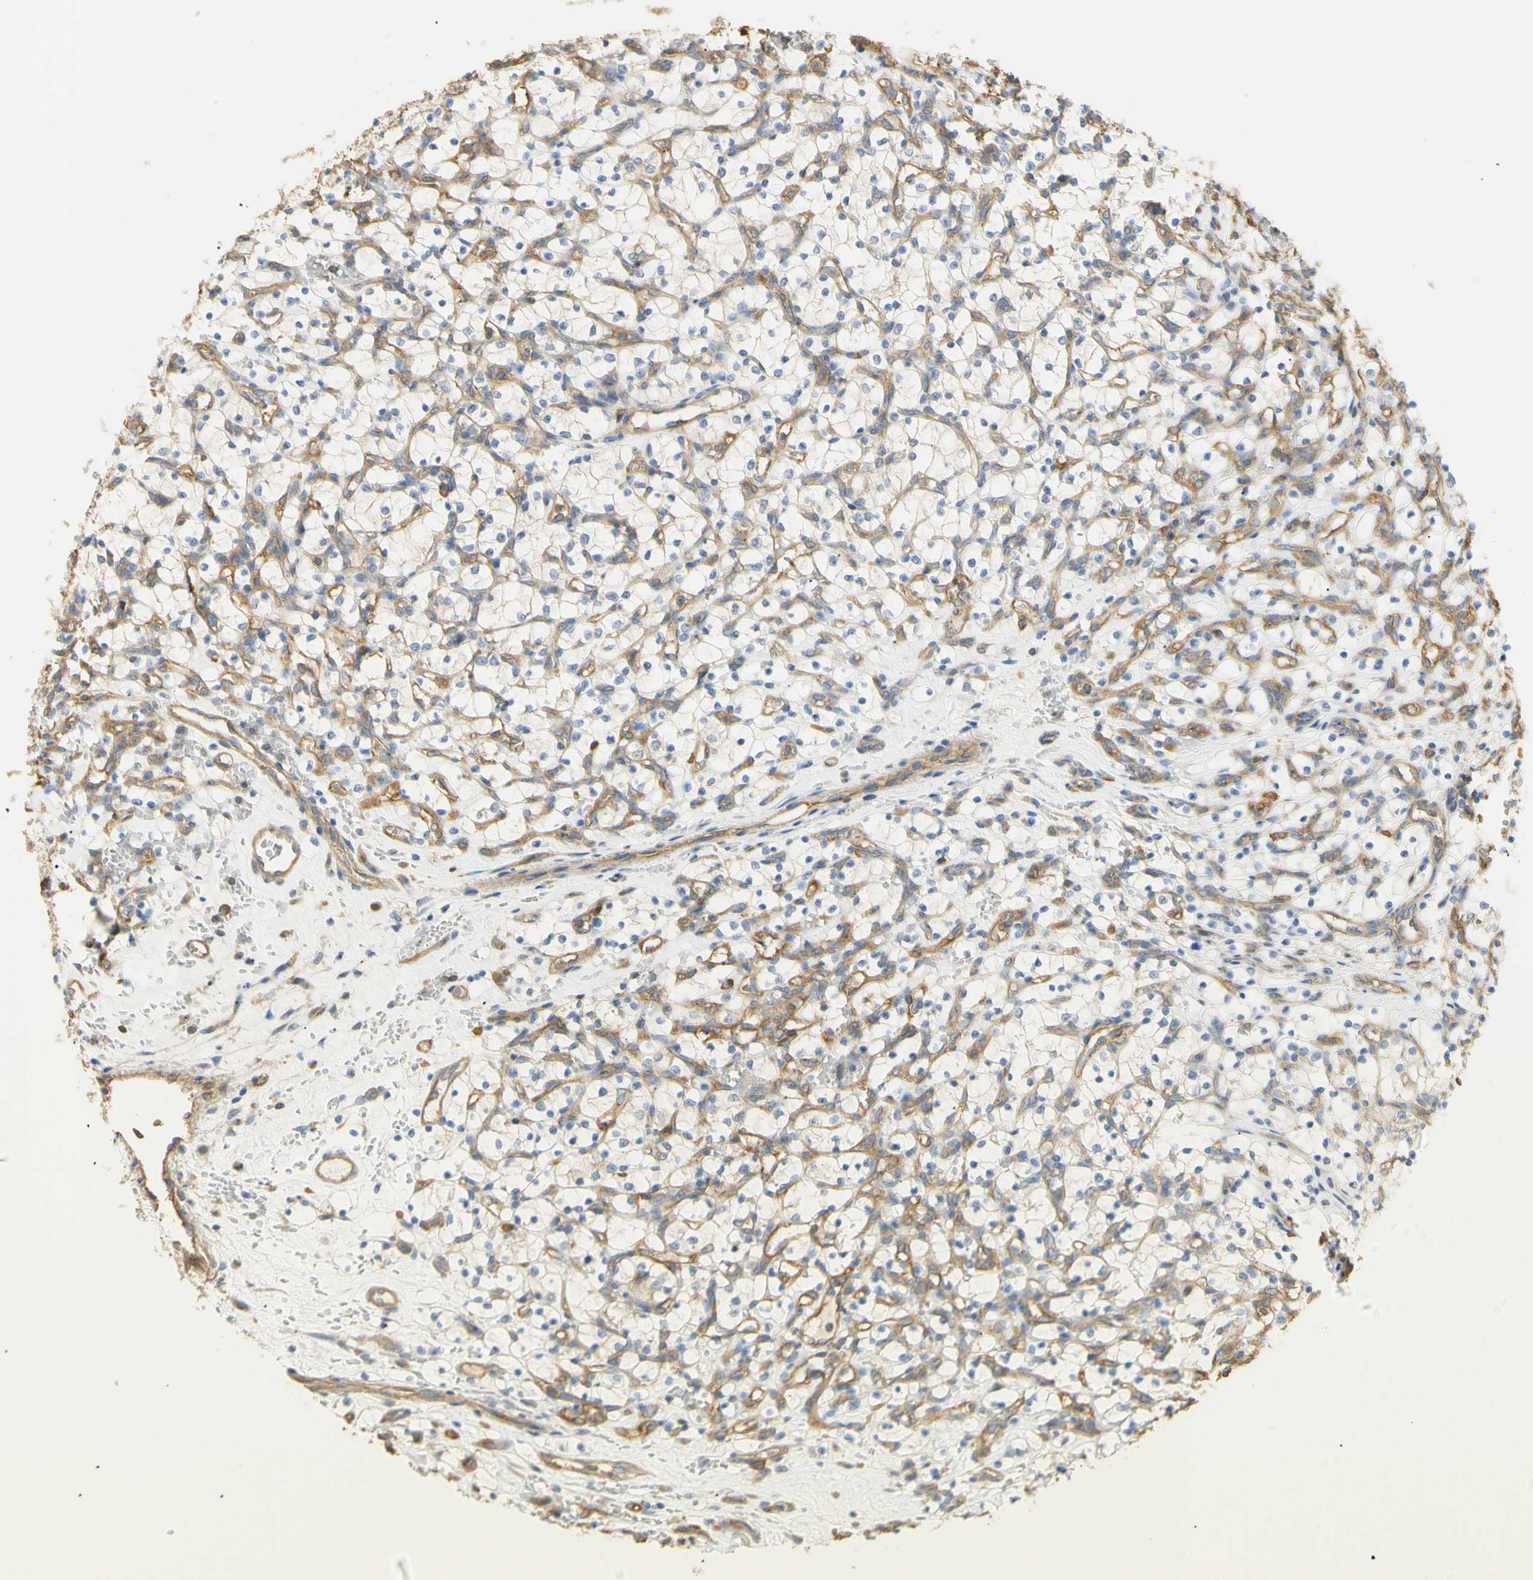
{"staining": {"intensity": "negative", "quantity": "none", "location": "none"}, "tissue": "renal cancer", "cell_type": "Tumor cells", "image_type": "cancer", "snomed": [{"axis": "morphology", "description": "Adenocarcinoma, NOS"}, {"axis": "topography", "description": "Kidney"}], "caption": "DAB immunohistochemical staining of human renal cancer (adenocarcinoma) displays no significant positivity in tumor cells.", "gene": "KCNE4", "patient": {"sex": "female", "age": 69}}